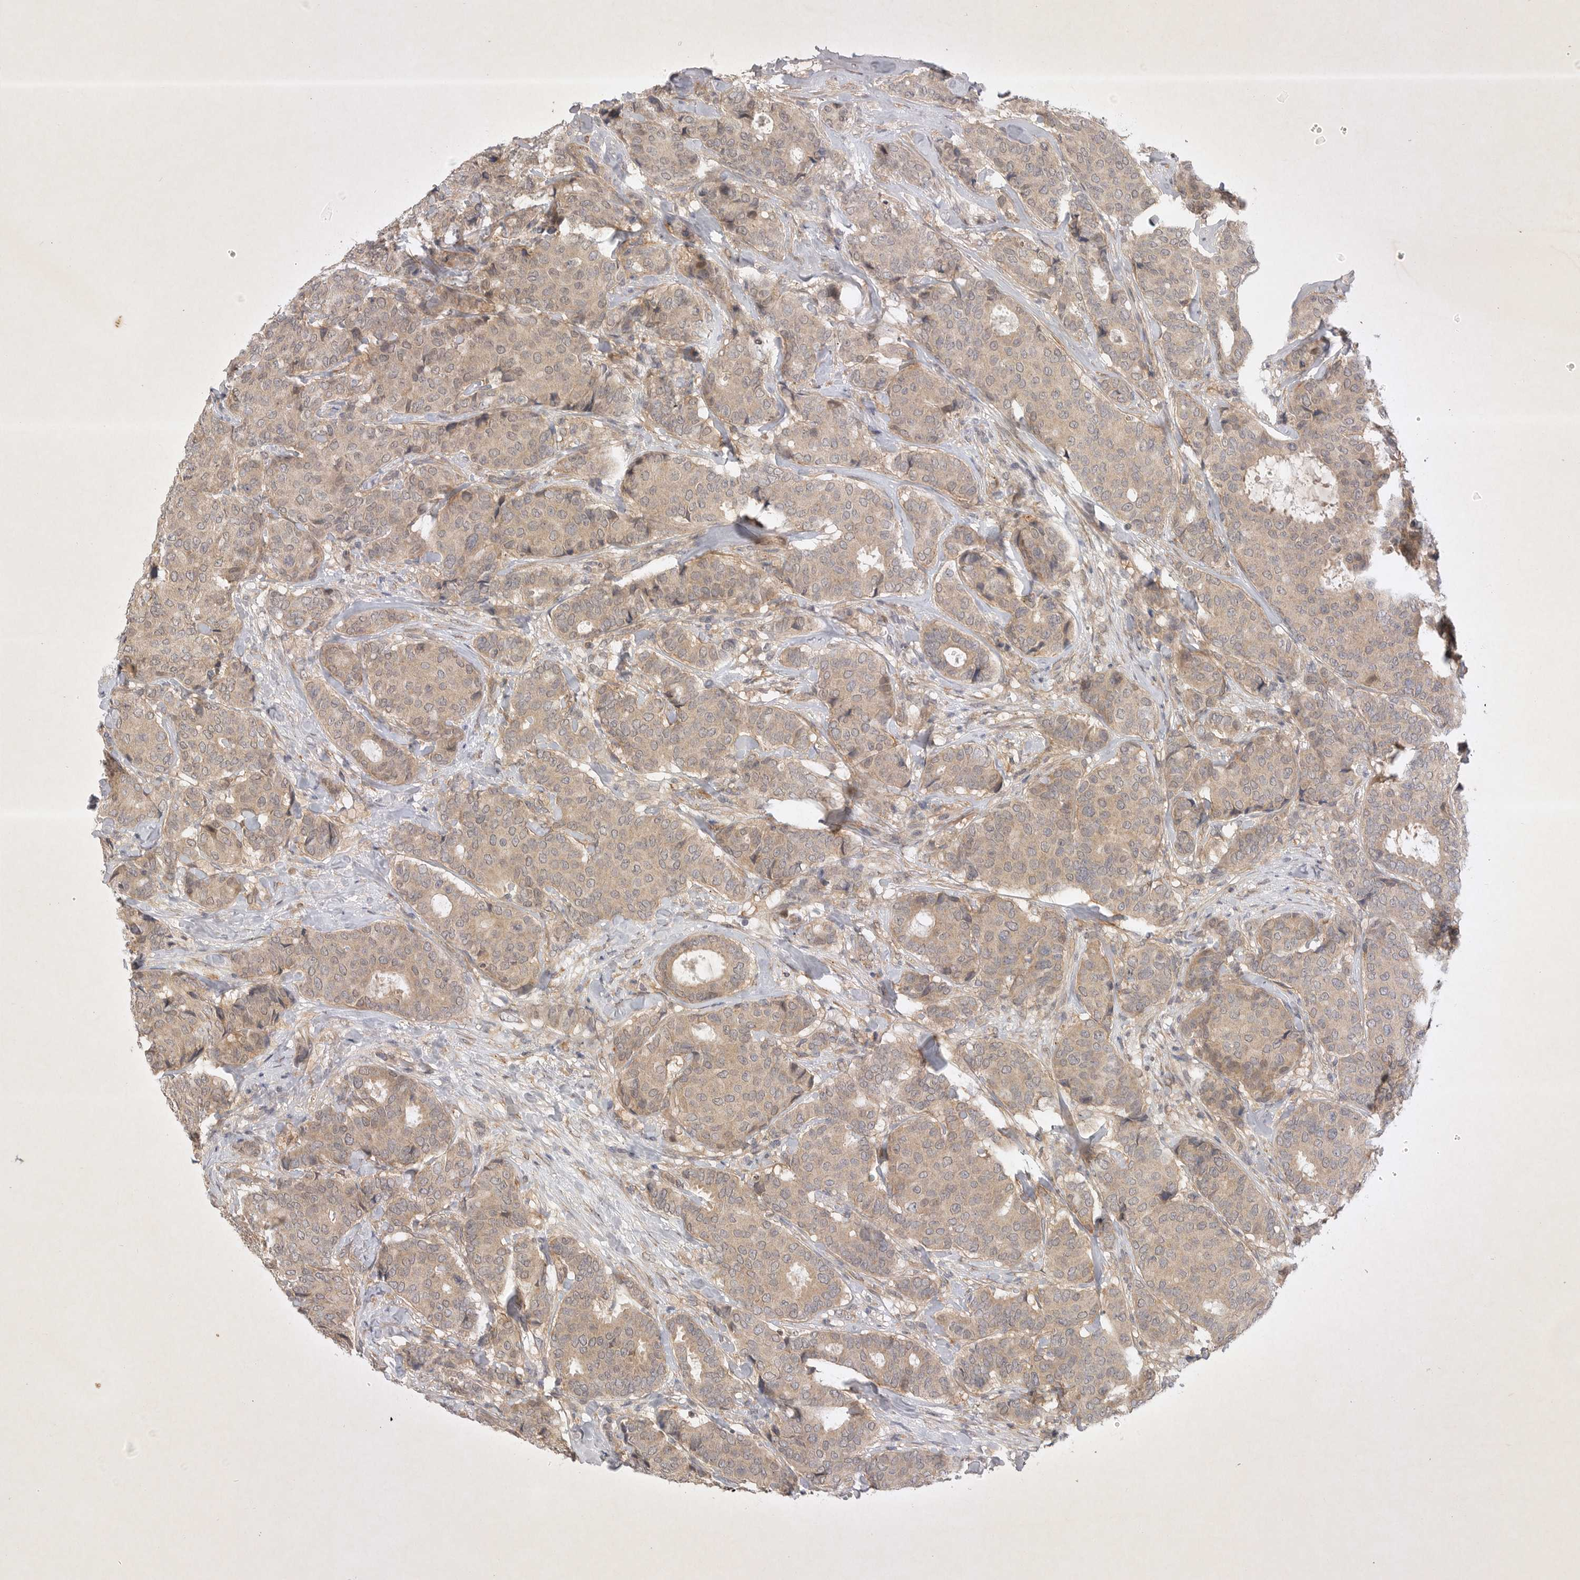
{"staining": {"intensity": "weak", "quantity": ">75%", "location": "cytoplasmic/membranous"}, "tissue": "breast cancer", "cell_type": "Tumor cells", "image_type": "cancer", "snomed": [{"axis": "morphology", "description": "Duct carcinoma"}, {"axis": "topography", "description": "Breast"}], "caption": "Human breast cancer stained with a protein marker shows weak staining in tumor cells.", "gene": "PTPDC1", "patient": {"sex": "female", "age": 75}}